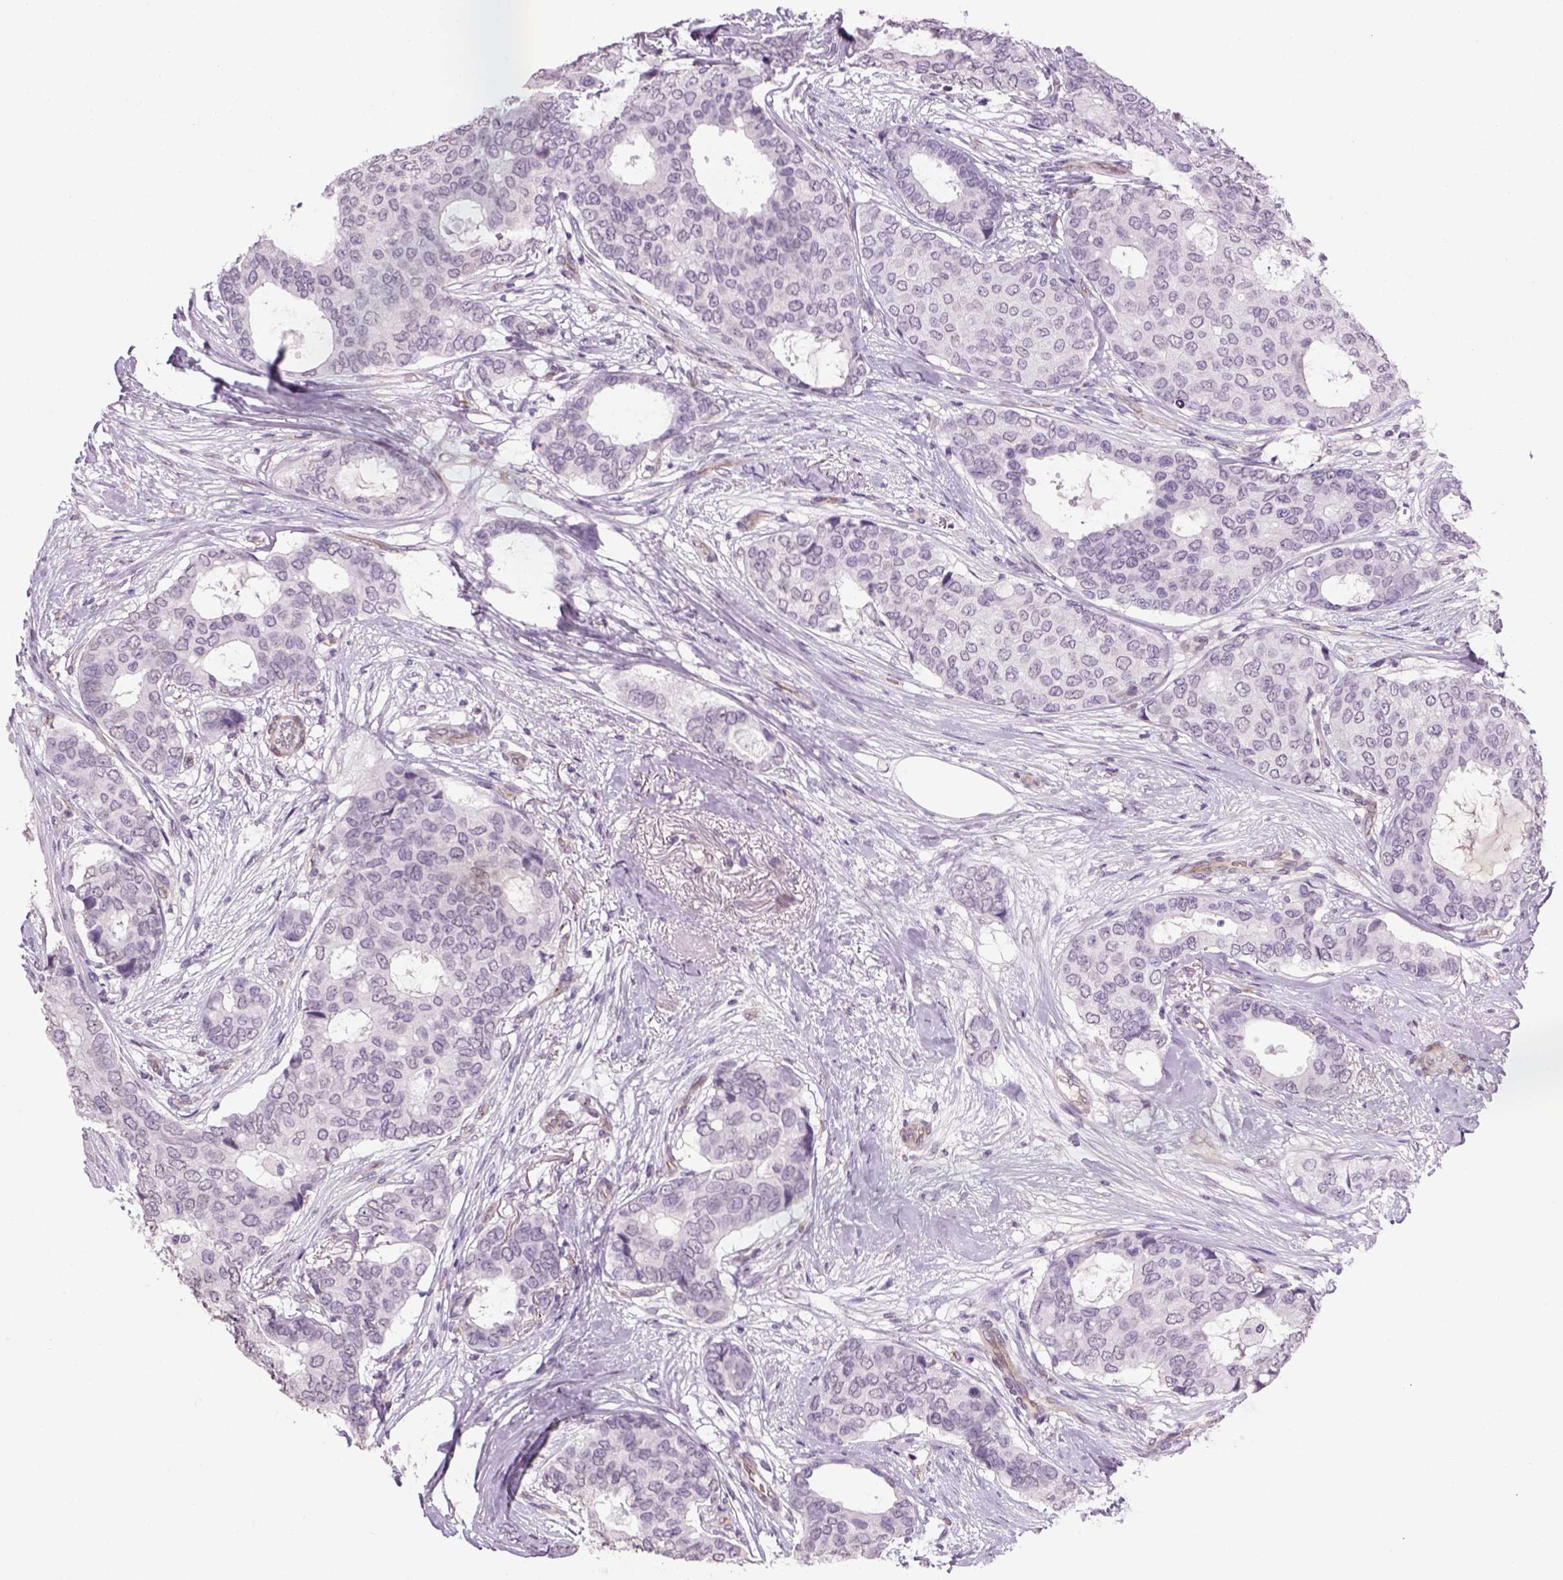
{"staining": {"intensity": "negative", "quantity": "none", "location": "none"}, "tissue": "breast cancer", "cell_type": "Tumor cells", "image_type": "cancer", "snomed": [{"axis": "morphology", "description": "Duct carcinoma"}, {"axis": "topography", "description": "Breast"}], "caption": "Histopathology image shows no significant protein staining in tumor cells of breast infiltrating ductal carcinoma.", "gene": "PRRT1", "patient": {"sex": "female", "age": 75}}